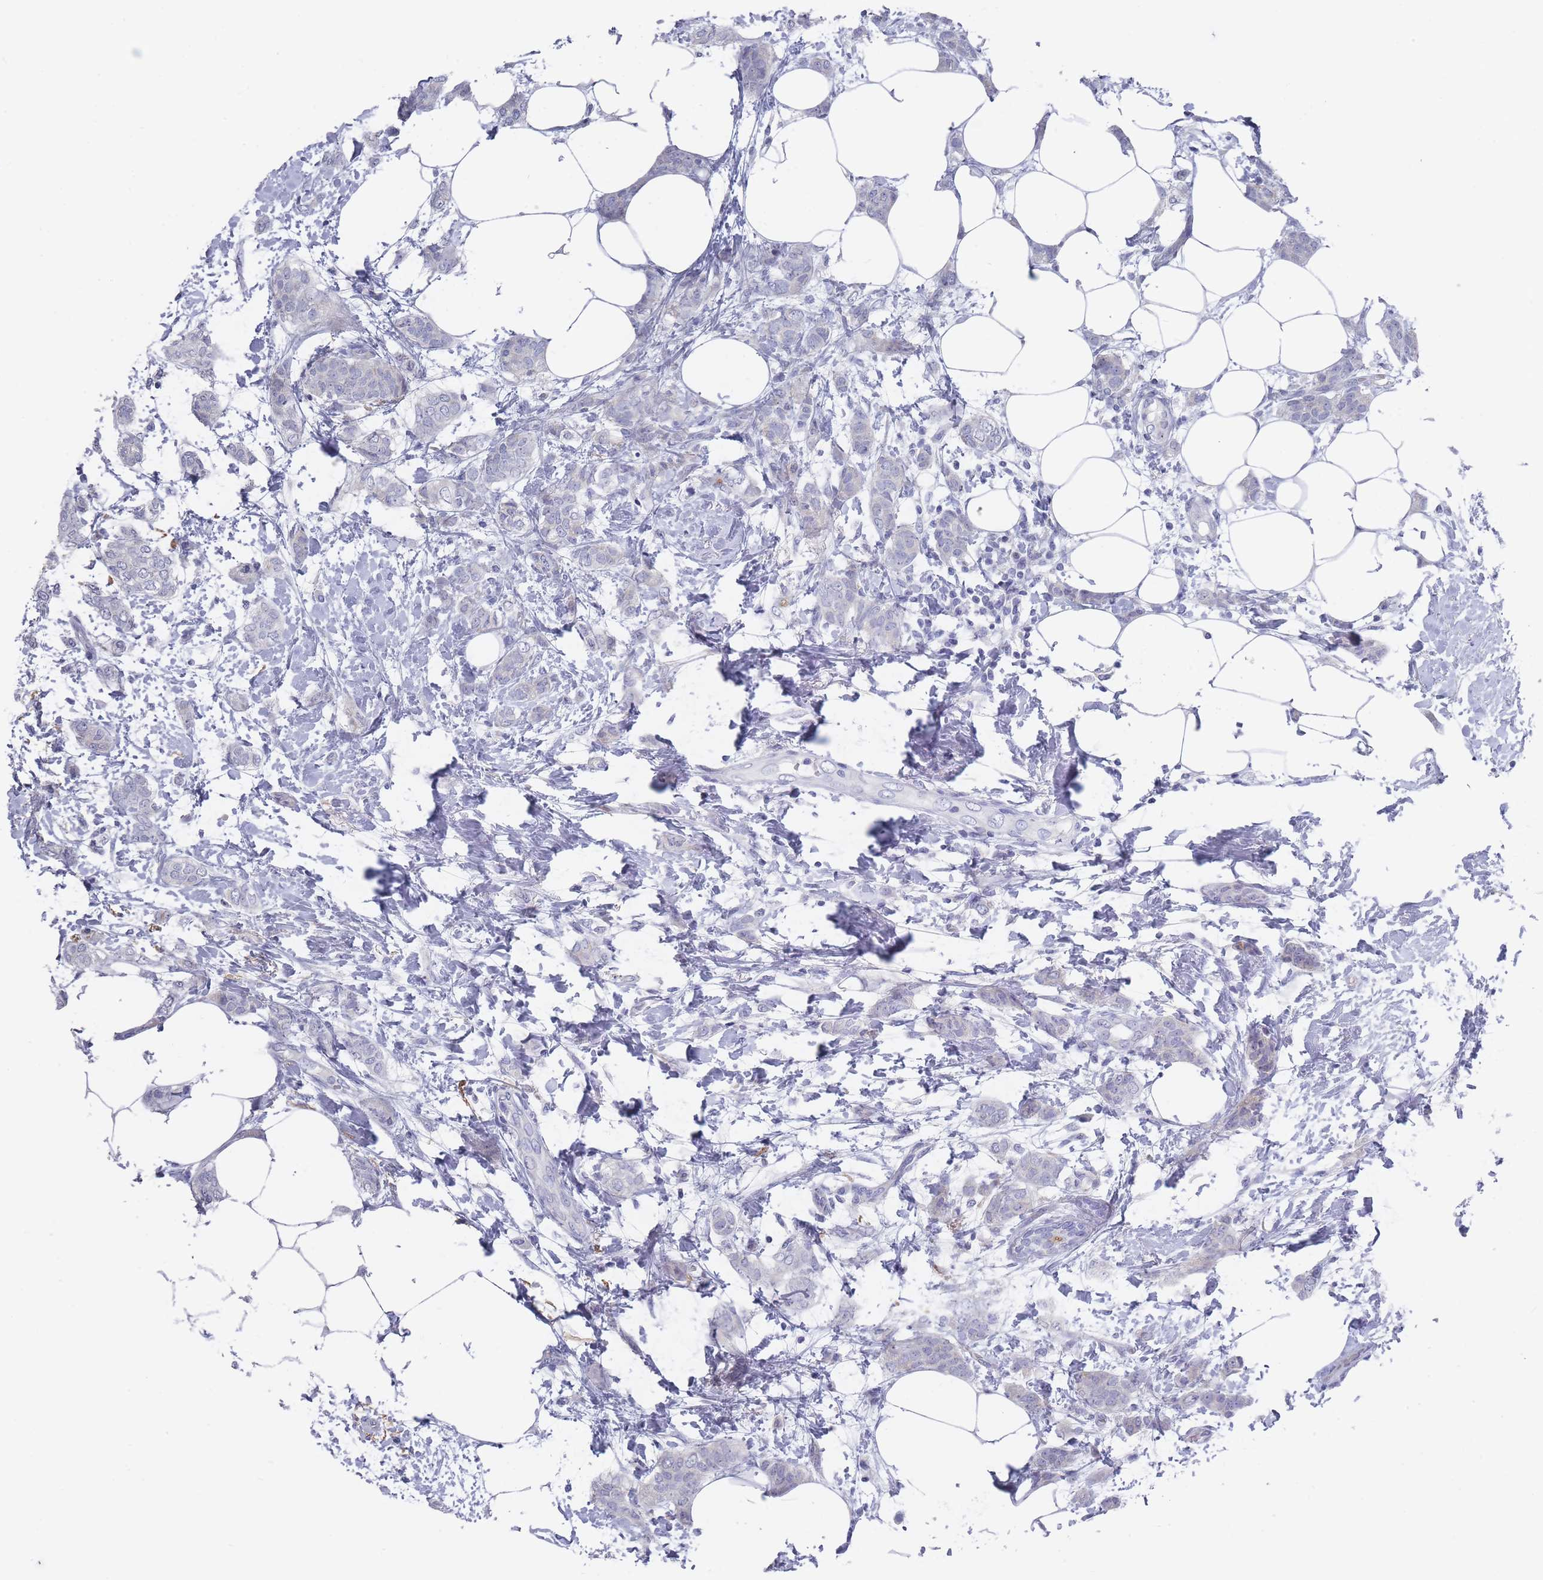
{"staining": {"intensity": "negative", "quantity": "none", "location": "none"}, "tissue": "breast cancer", "cell_type": "Tumor cells", "image_type": "cancer", "snomed": [{"axis": "morphology", "description": "Duct carcinoma"}, {"axis": "topography", "description": "Breast"}], "caption": "The photomicrograph shows no significant positivity in tumor cells of breast cancer (invasive ductal carcinoma).", "gene": "PIGU", "patient": {"sex": "female", "age": 72}}